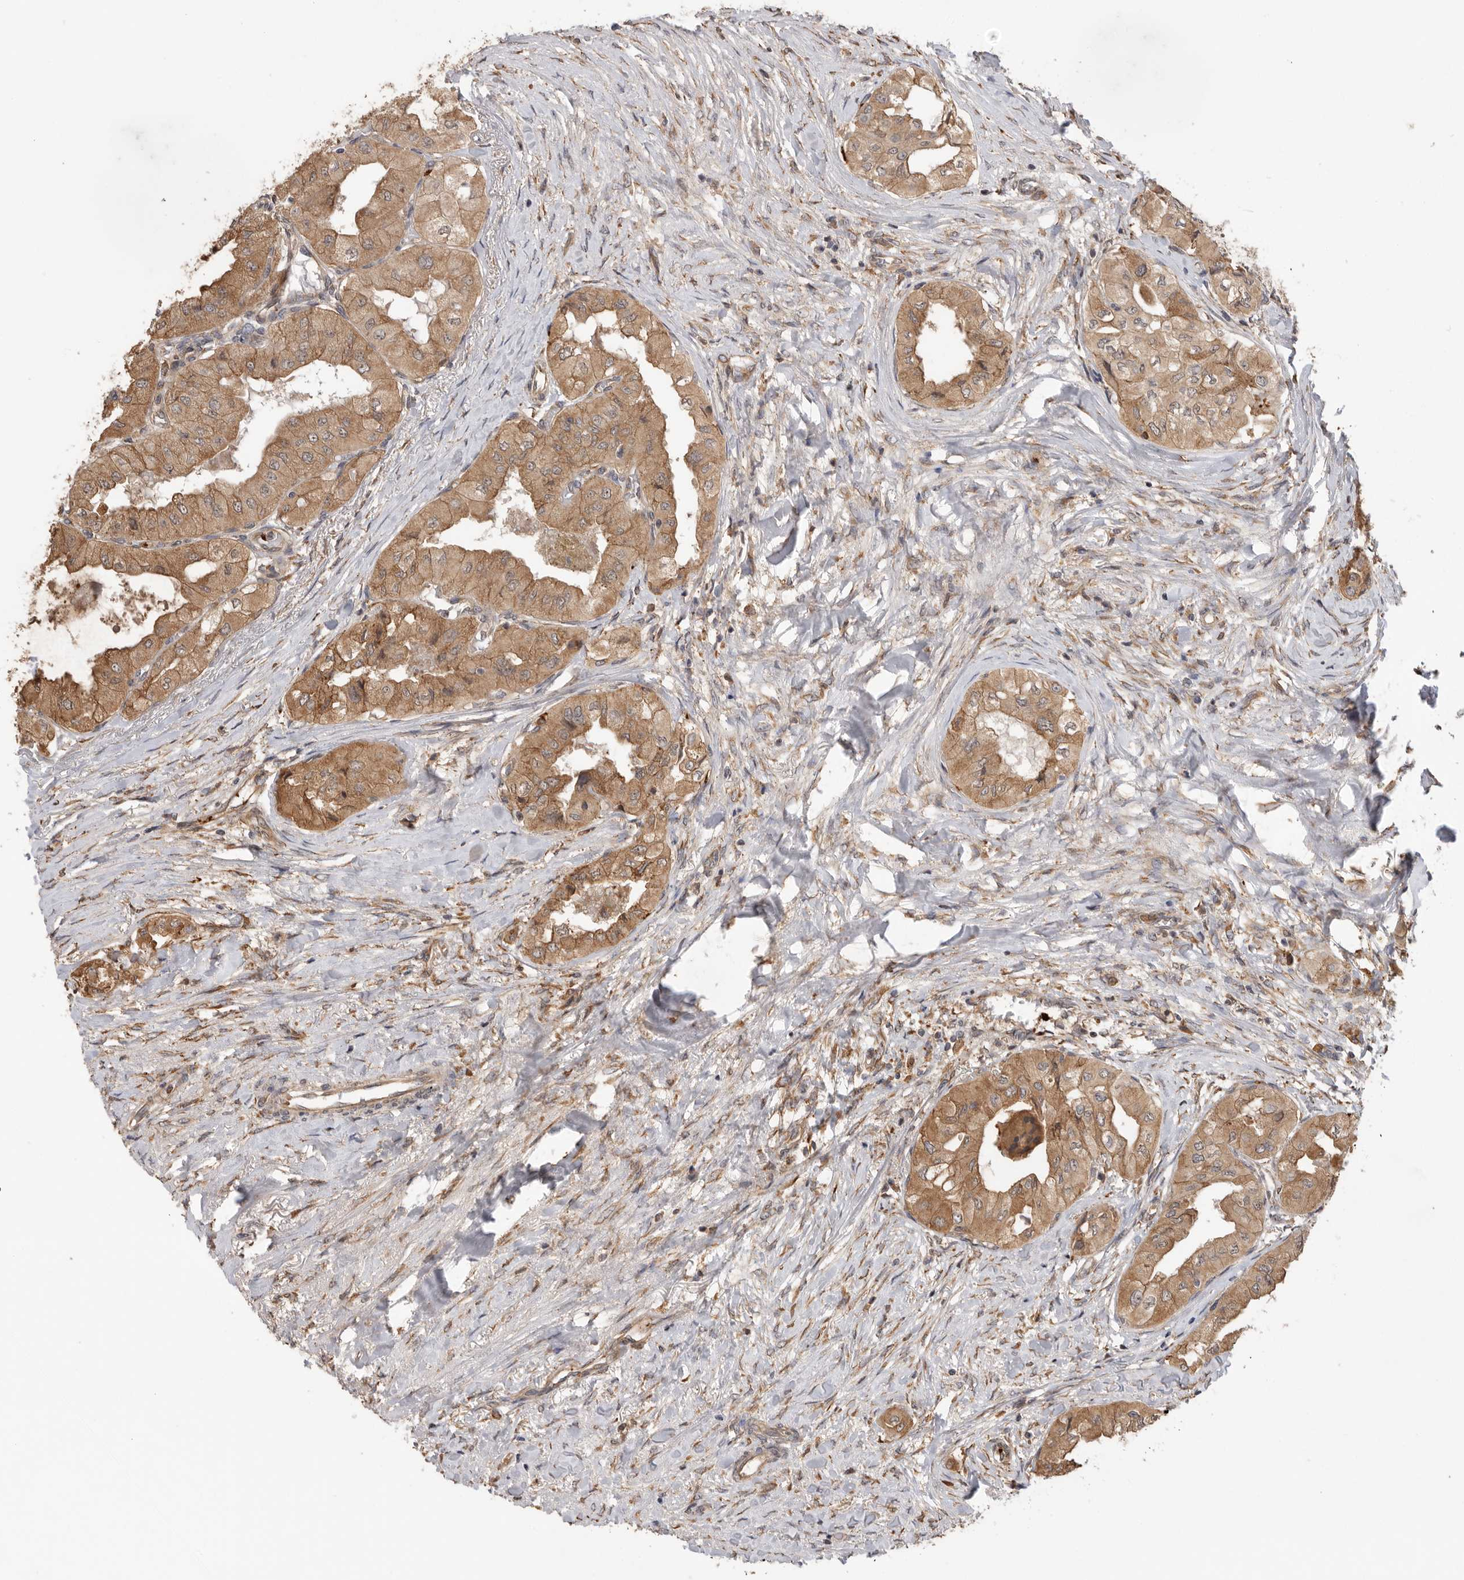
{"staining": {"intensity": "moderate", "quantity": ">75%", "location": "cytoplasmic/membranous"}, "tissue": "thyroid cancer", "cell_type": "Tumor cells", "image_type": "cancer", "snomed": [{"axis": "morphology", "description": "Papillary adenocarcinoma, NOS"}, {"axis": "topography", "description": "Thyroid gland"}], "caption": "Papillary adenocarcinoma (thyroid) stained for a protein shows moderate cytoplasmic/membranous positivity in tumor cells. (Stains: DAB in brown, nuclei in blue, Microscopy: brightfield microscopy at high magnification).", "gene": "CDC42BPB", "patient": {"sex": "female", "age": 59}}